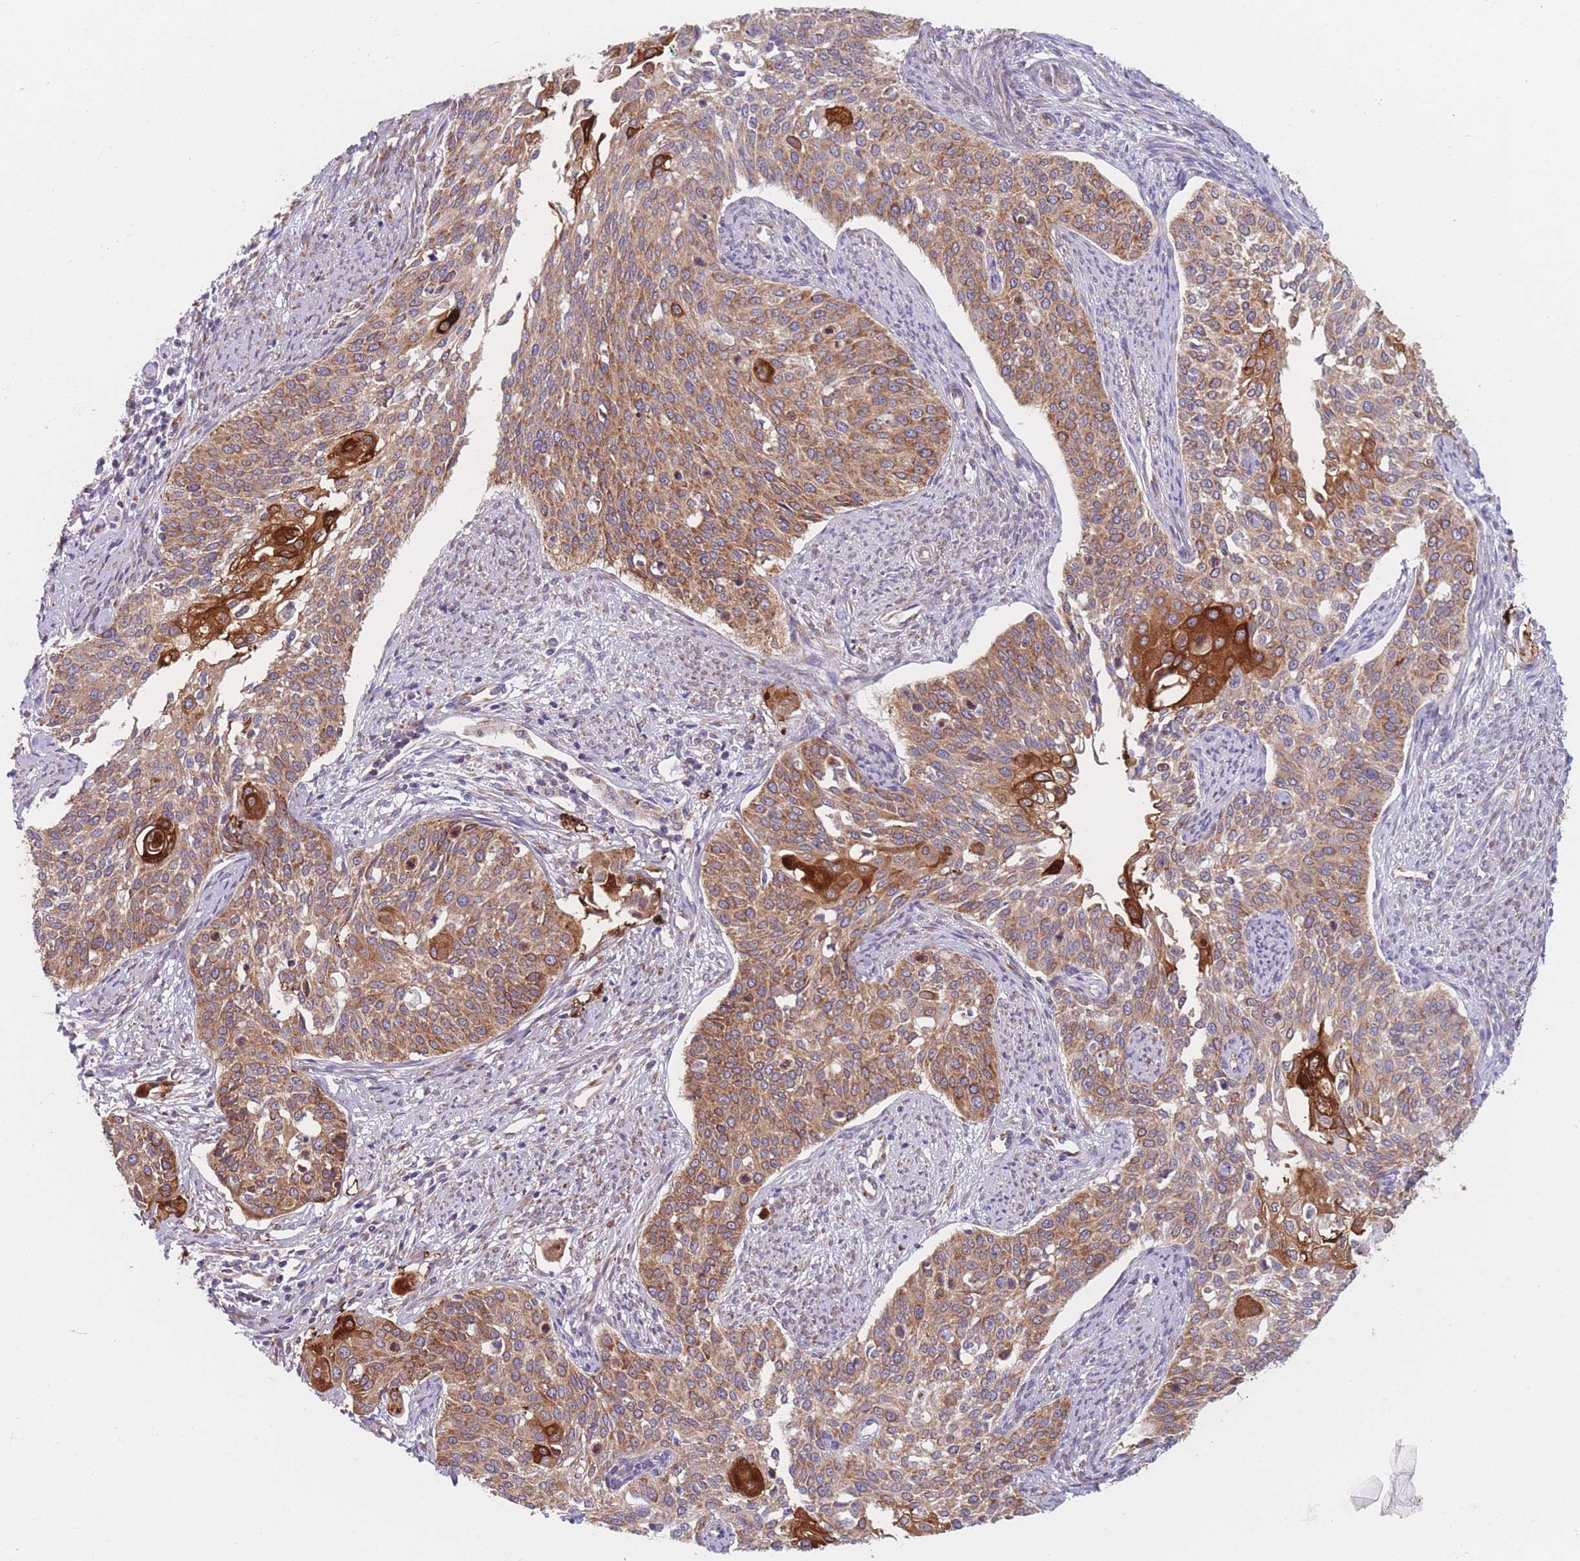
{"staining": {"intensity": "moderate", "quantity": ">75%", "location": "cytoplasmic/membranous"}, "tissue": "cervical cancer", "cell_type": "Tumor cells", "image_type": "cancer", "snomed": [{"axis": "morphology", "description": "Squamous cell carcinoma, NOS"}, {"axis": "topography", "description": "Cervix"}], "caption": "Immunohistochemistry (IHC) image of human squamous cell carcinoma (cervical) stained for a protein (brown), which exhibits medium levels of moderate cytoplasmic/membranous staining in approximately >75% of tumor cells.", "gene": "AK9", "patient": {"sex": "female", "age": 44}}